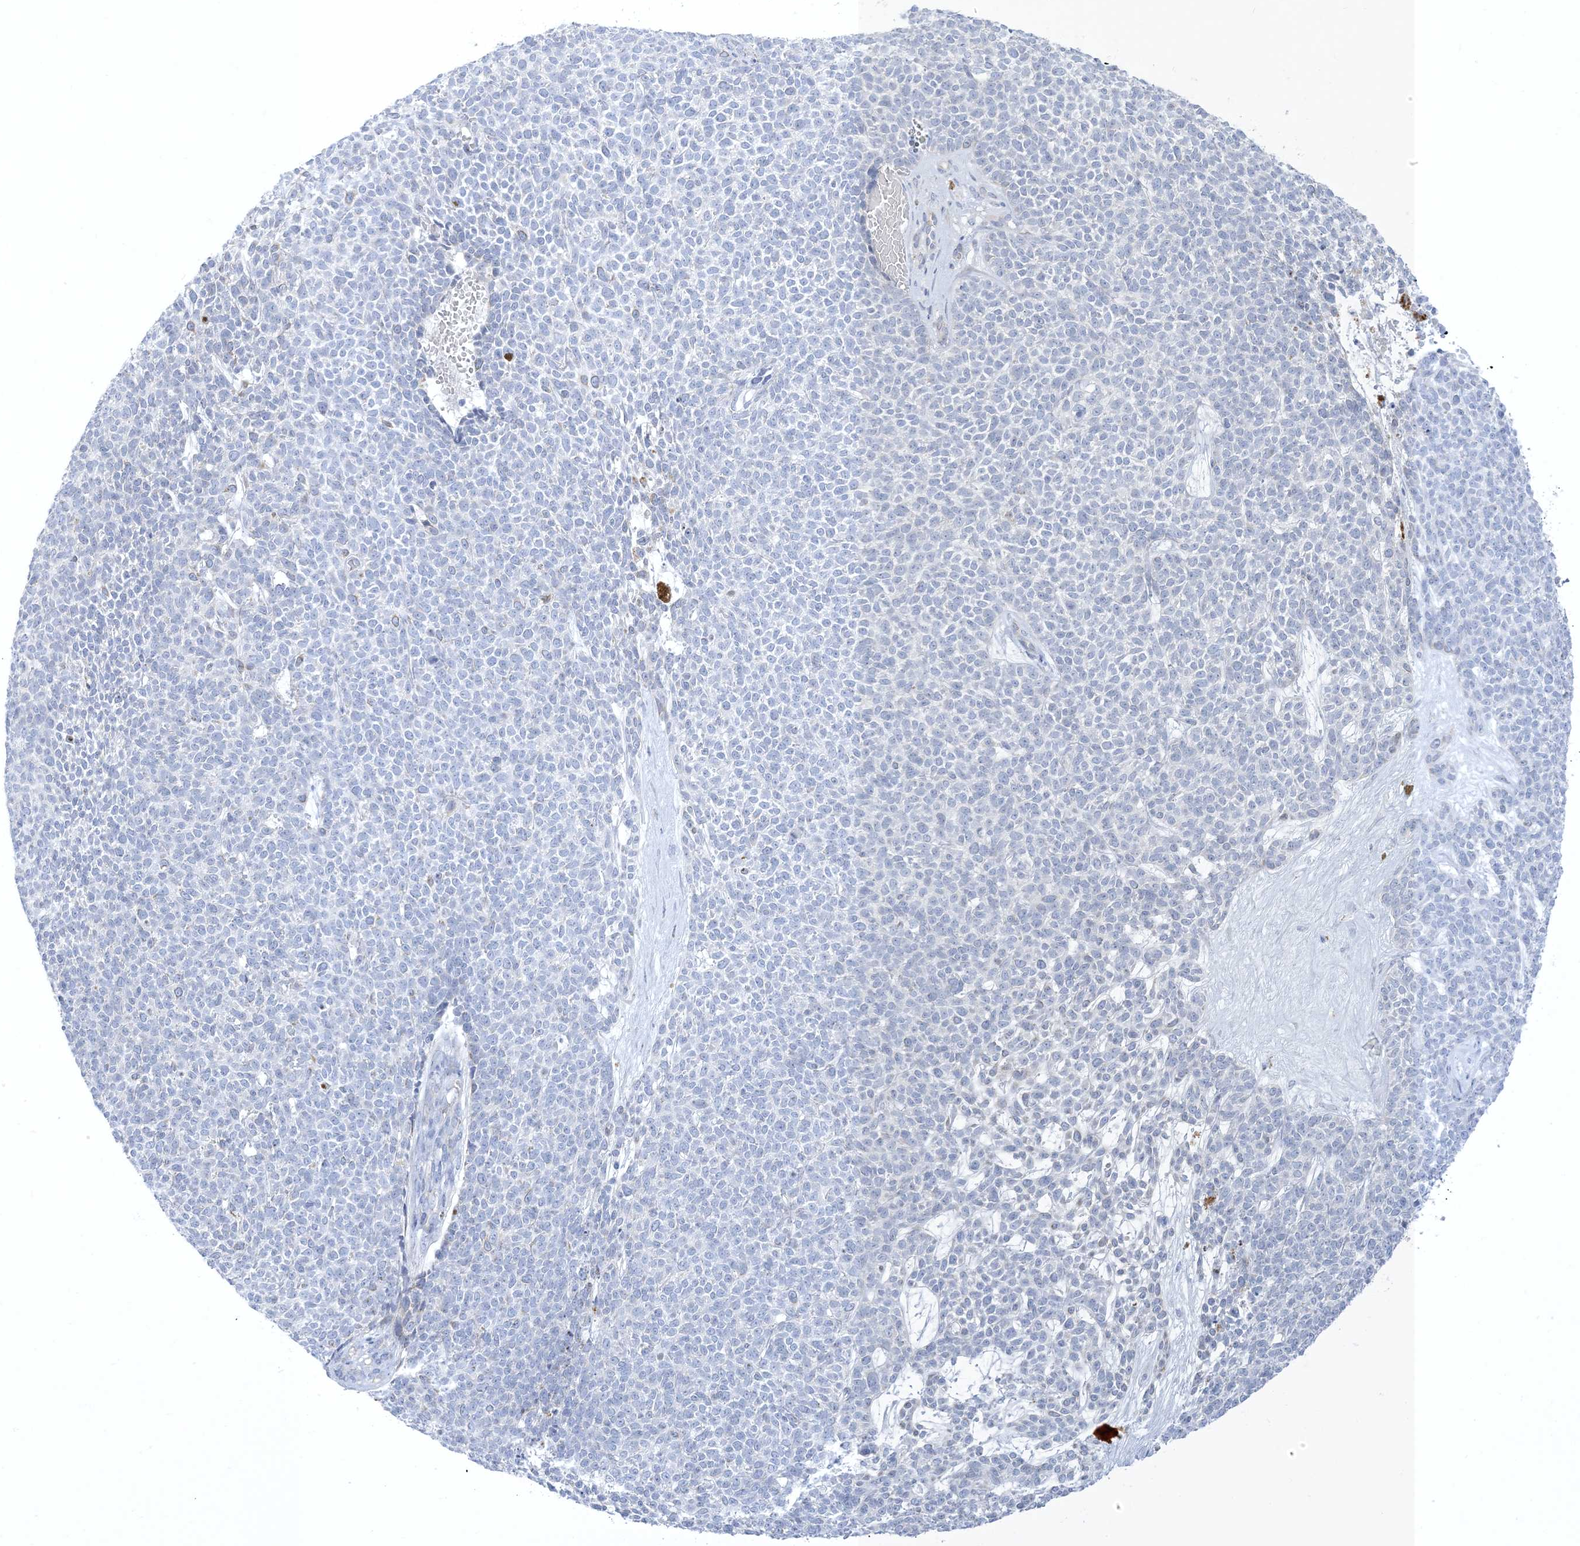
{"staining": {"intensity": "negative", "quantity": "none", "location": "none"}, "tissue": "skin cancer", "cell_type": "Tumor cells", "image_type": "cancer", "snomed": [{"axis": "morphology", "description": "Basal cell carcinoma"}, {"axis": "topography", "description": "Skin"}], "caption": "Tumor cells show no significant positivity in basal cell carcinoma (skin). The staining was performed using DAB (3,3'-diaminobenzidine) to visualize the protein expression in brown, while the nuclei were stained in blue with hematoxylin (Magnification: 20x).", "gene": "XIRP2", "patient": {"sex": "female", "age": 84}}